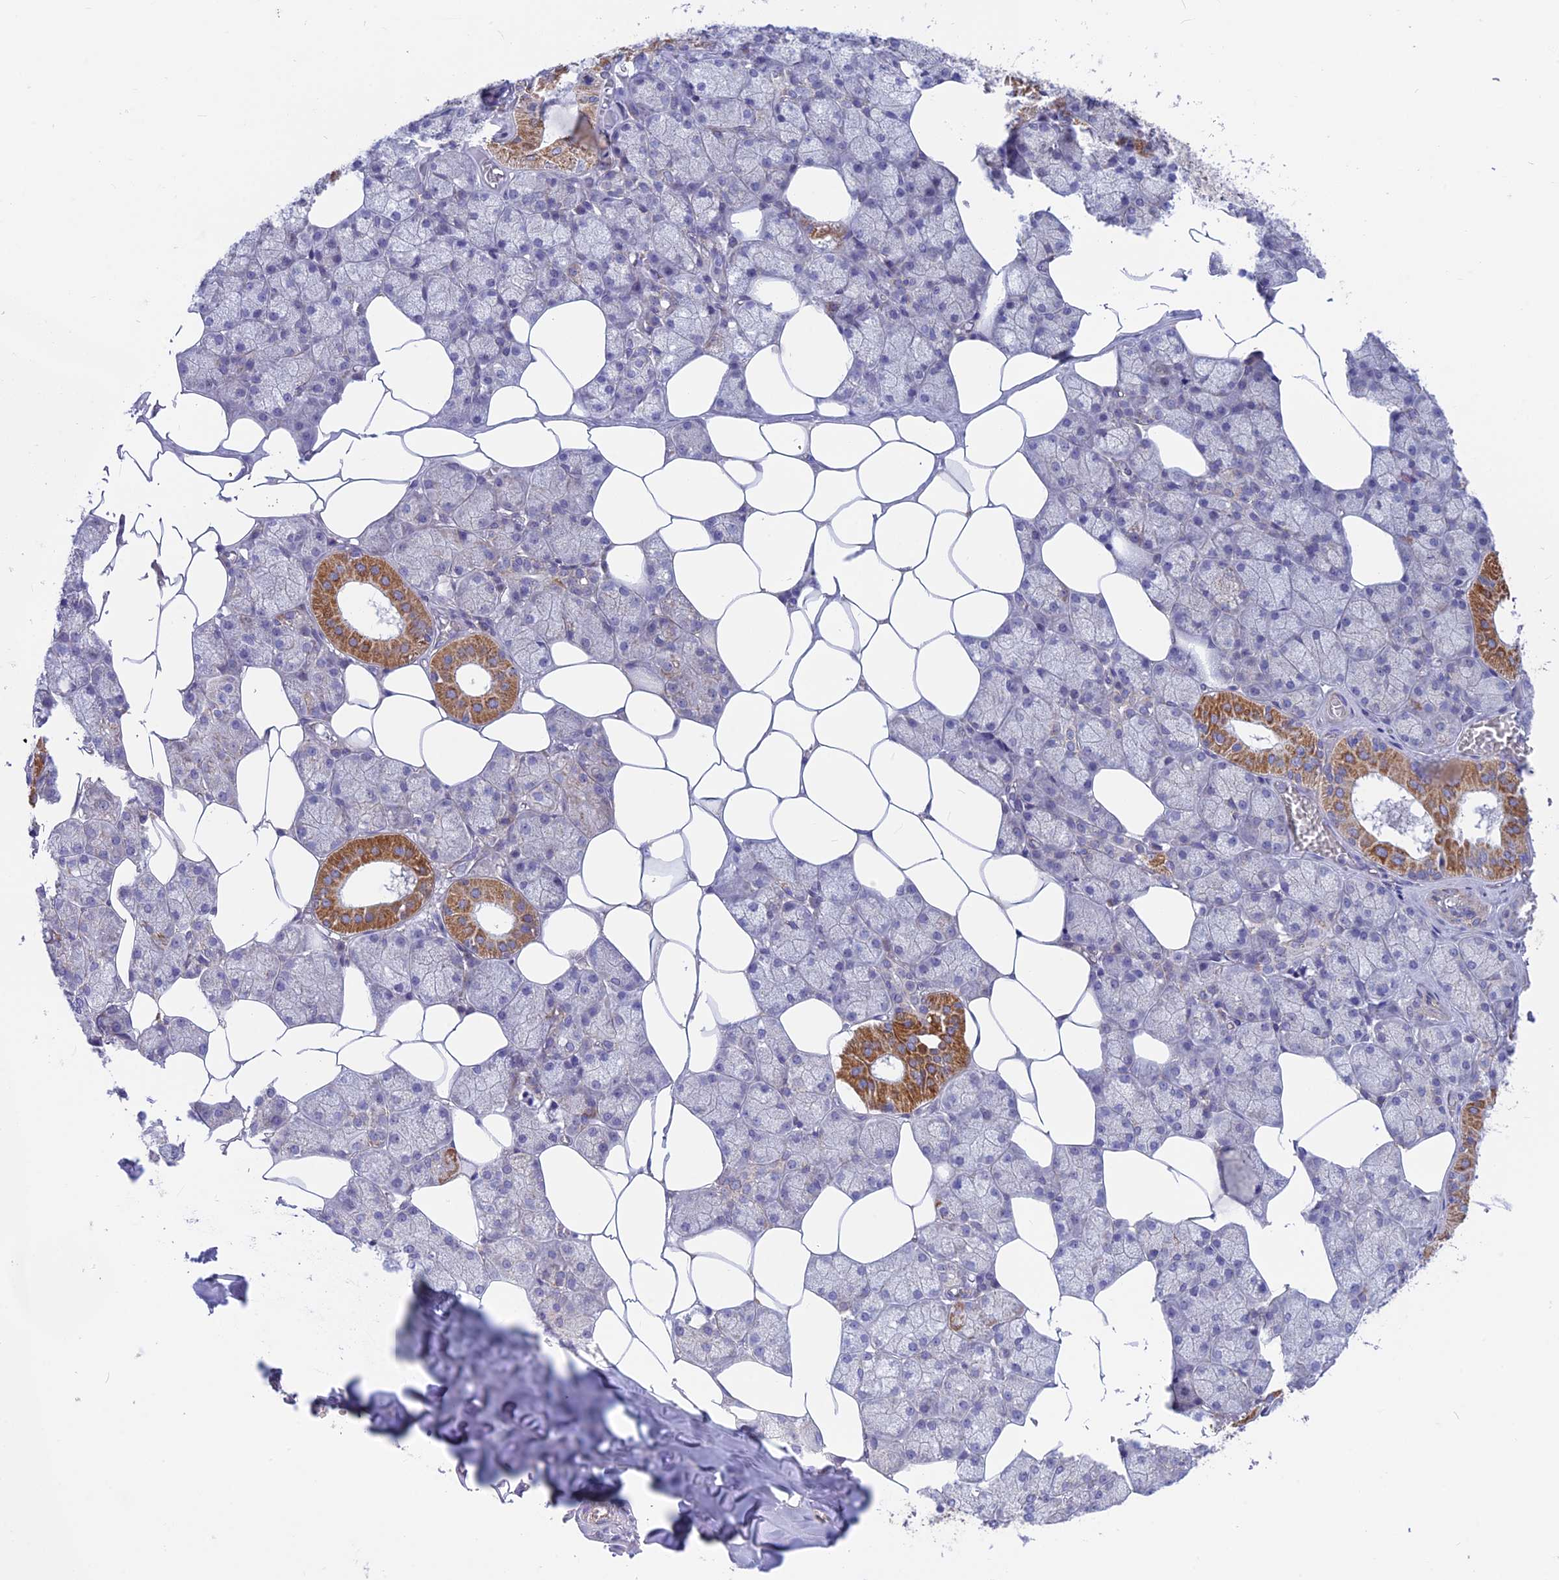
{"staining": {"intensity": "strong", "quantity": "<25%", "location": "cytoplasmic/membranous"}, "tissue": "salivary gland", "cell_type": "Glandular cells", "image_type": "normal", "snomed": [{"axis": "morphology", "description": "Normal tissue, NOS"}, {"axis": "topography", "description": "Salivary gland"}], "caption": "Strong cytoplasmic/membranous expression is appreciated in about <25% of glandular cells in benign salivary gland.", "gene": "PLAC9", "patient": {"sex": "male", "age": 62}}